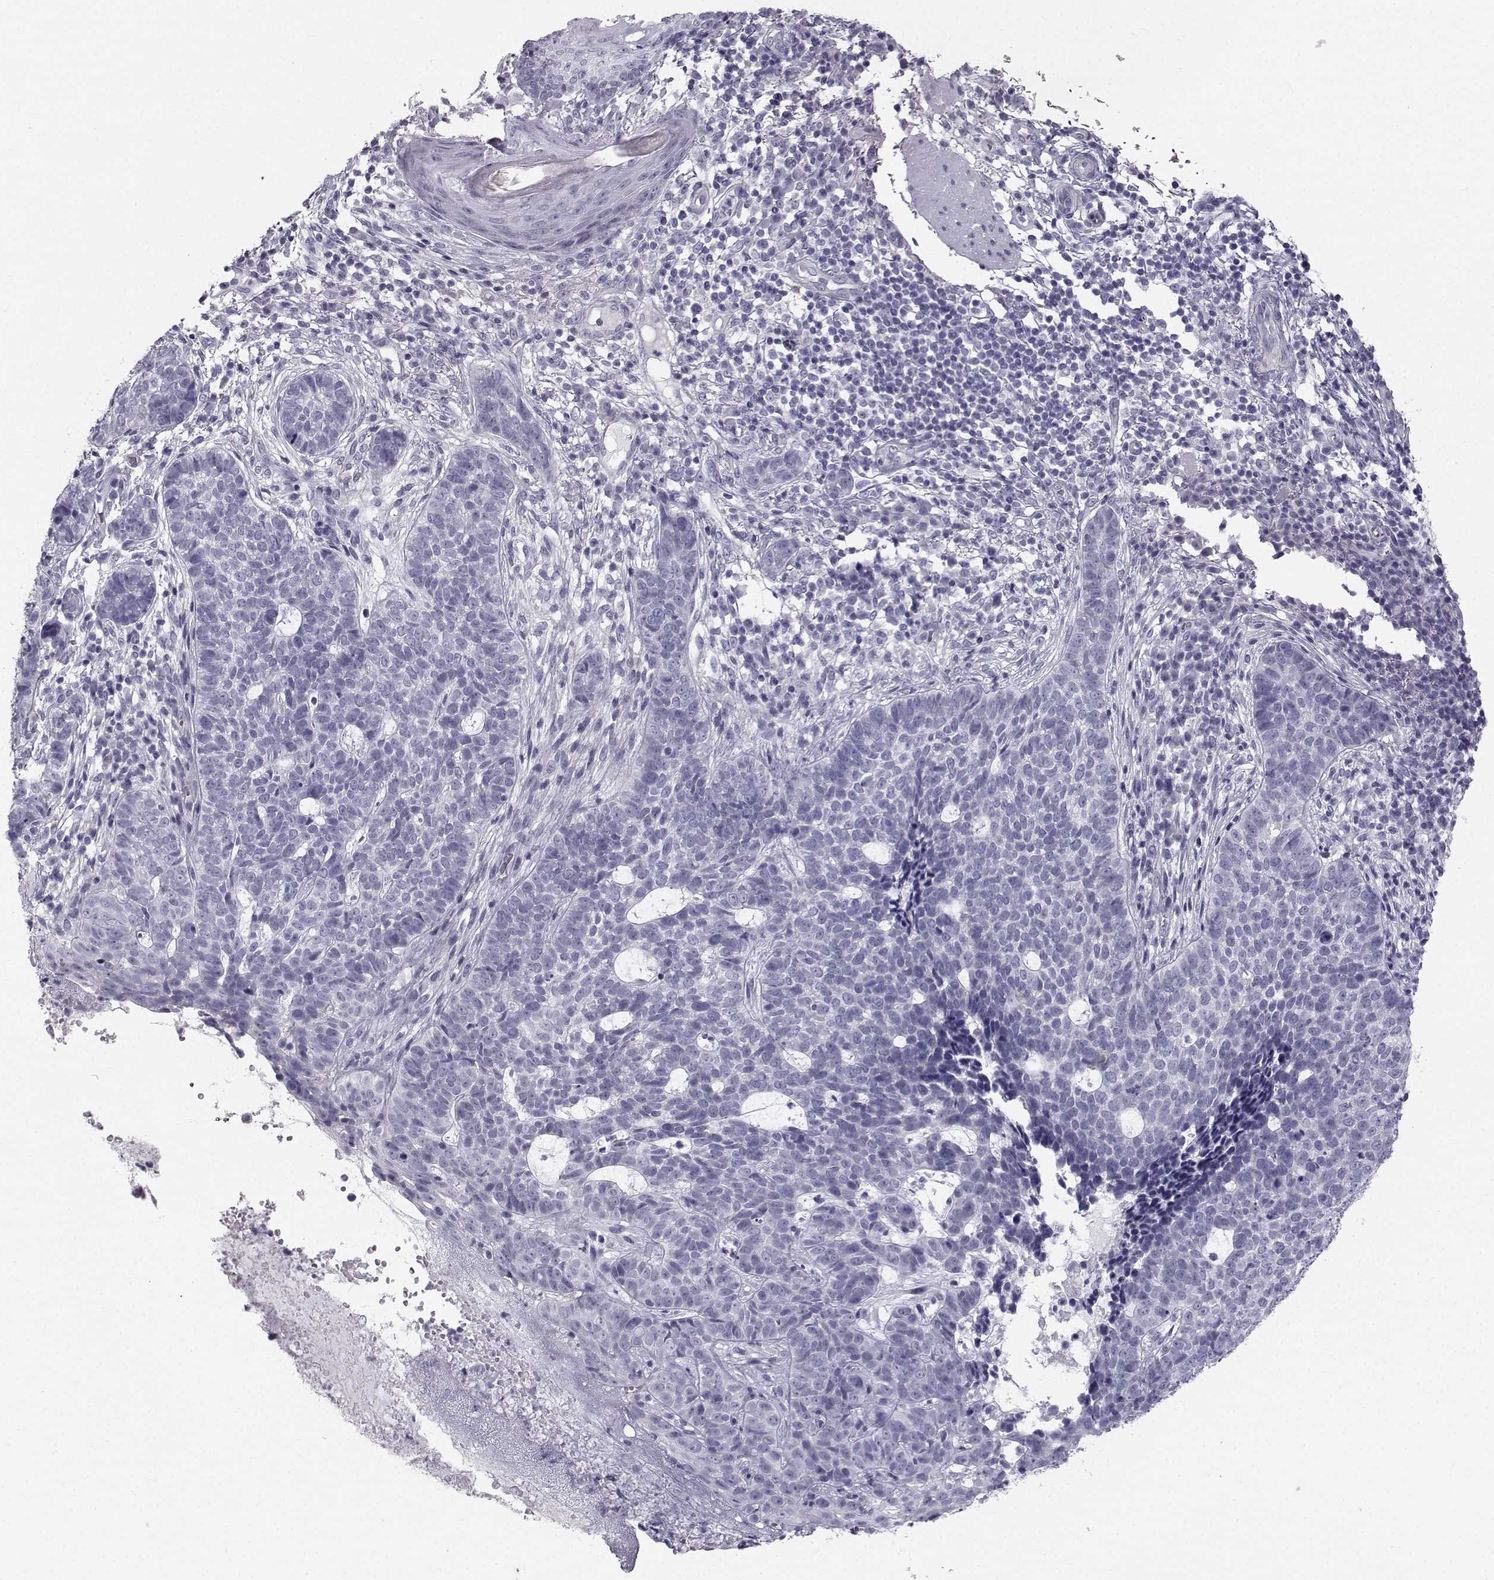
{"staining": {"intensity": "negative", "quantity": "none", "location": "none"}, "tissue": "skin cancer", "cell_type": "Tumor cells", "image_type": "cancer", "snomed": [{"axis": "morphology", "description": "Basal cell carcinoma"}, {"axis": "topography", "description": "Skin"}], "caption": "A high-resolution histopathology image shows immunohistochemistry staining of basal cell carcinoma (skin), which shows no significant expression in tumor cells.", "gene": "SPDYE4", "patient": {"sex": "female", "age": 69}}